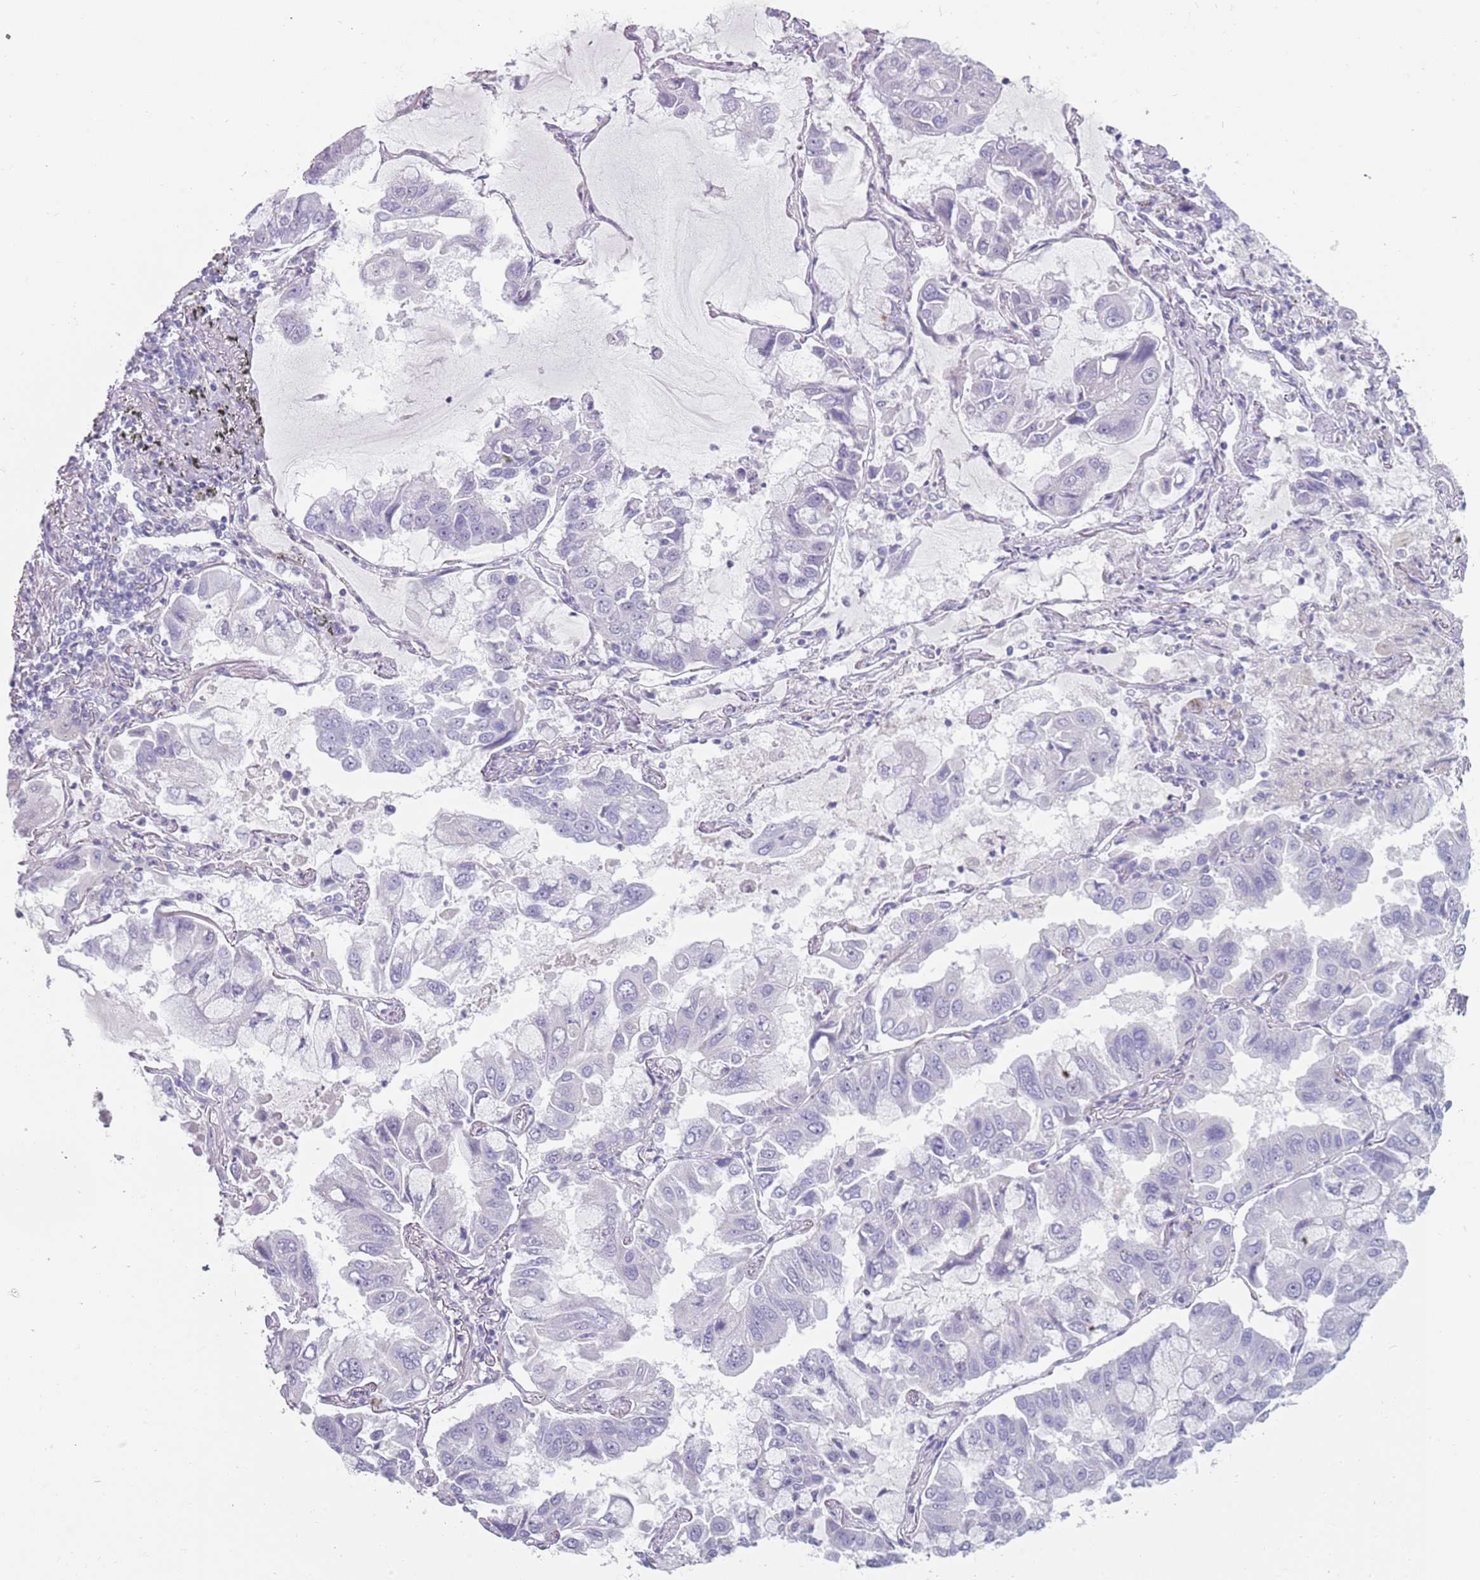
{"staining": {"intensity": "negative", "quantity": "none", "location": "none"}, "tissue": "lung cancer", "cell_type": "Tumor cells", "image_type": "cancer", "snomed": [{"axis": "morphology", "description": "Adenocarcinoma, NOS"}, {"axis": "topography", "description": "Lung"}], "caption": "DAB (3,3'-diaminobenzidine) immunohistochemical staining of lung cancer (adenocarcinoma) shows no significant staining in tumor cells.", "gene": "DDX4", "patient": {"sex": "male", "age": 64}}